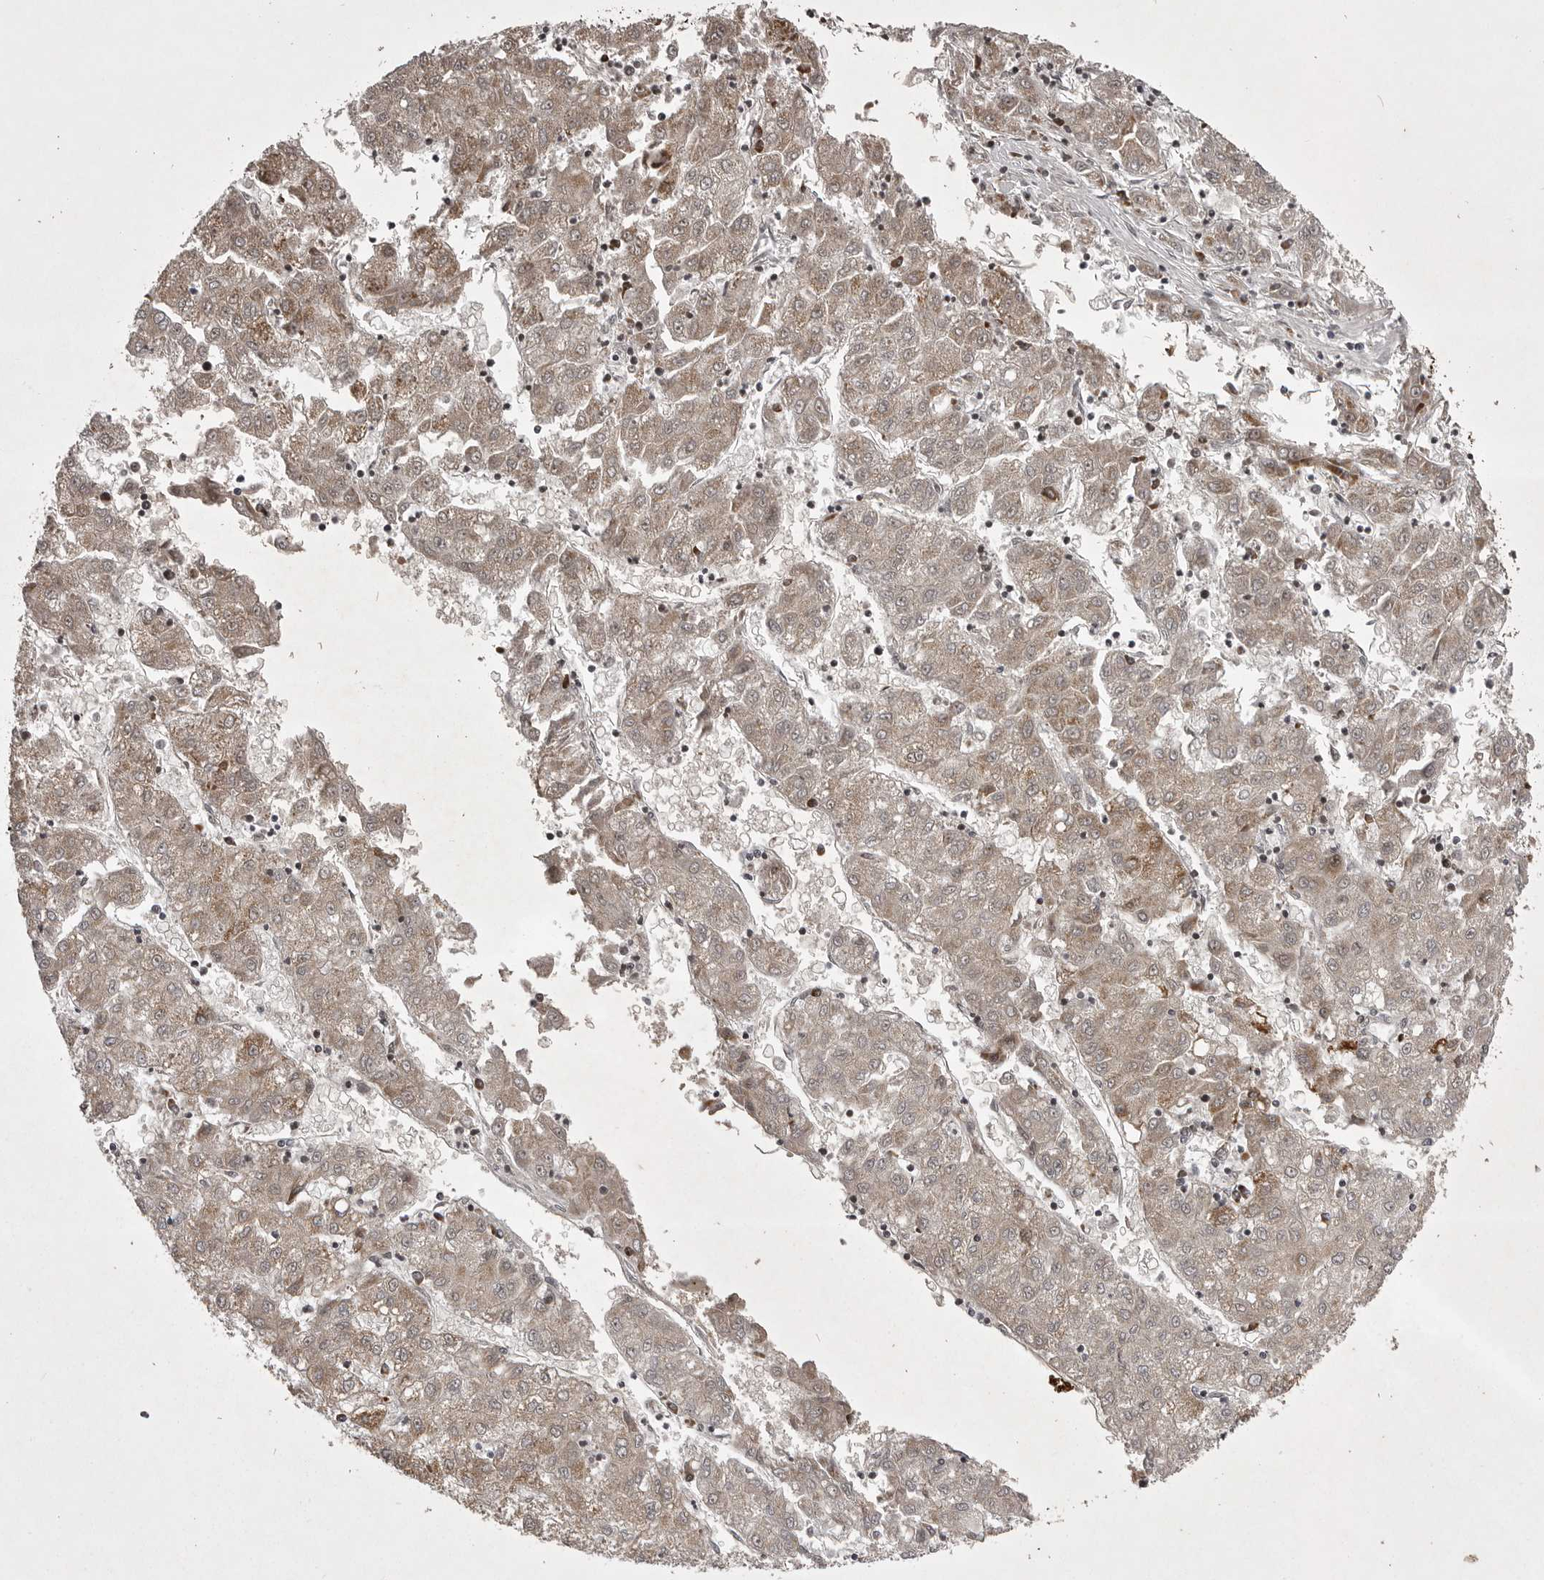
{"staining": {"intensity": "moderate", "quantity": "25%-75%", "location": "cytoplasmic/membranous"}, "tissue": "liver cancer", "cell_type": "Tumor cells", "image_type": "cancer", "snomed": [{"axis": "morphology", "description": "Carcinoma, Hepatocellular, NOS"}, {"axis": "topography", "description": "Liver"}], "caption": "The histopathology image reveals immunohistochemical staining of liver hepatocellular carcinoma. There is moderate cytoplasmic/membranous positivity is present in approximately 25%-75% of tumor cells.", "gene": "SNX16", "patient": {"sex": "male", "age": 72}}